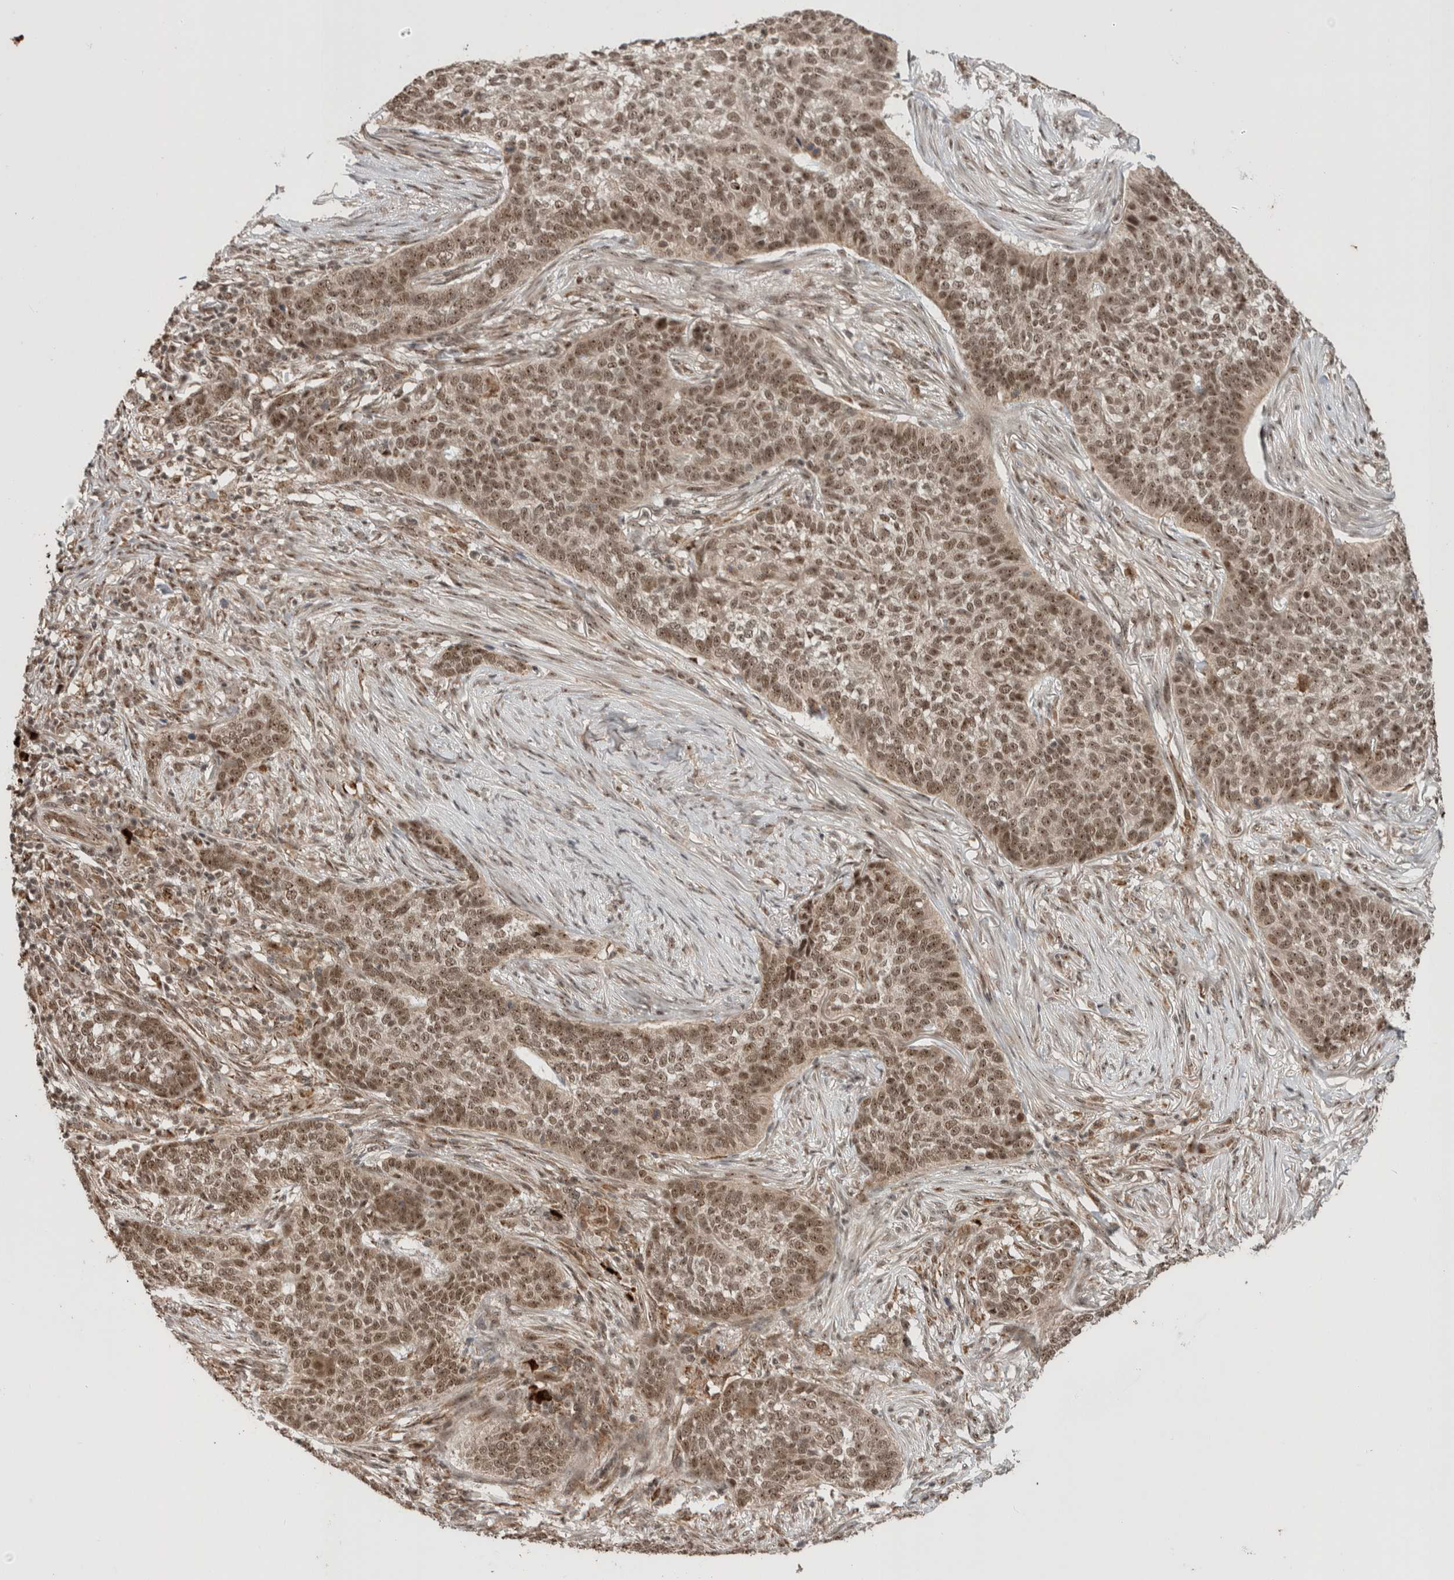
{"staining": {"intensity": "moderate", "quantity": ">75%", "location": "cytoplasmic/membranous,nuclear"}, "tissue": "skin cancer", "cell_type": "Tumor cells", "image_type": "cancer", "snomed": [{"axis": "morphology", "description": "Basal cell carcinoma"}, {"axis": "topography", "description": "Skin"}], "caption": "Immunohistochemical staining of human skin cancer displays medium levels of moderate cytoplasmic/membranous and nuclear expression in approximately >75% of tumor cells. The protein is stained brown, and the nuclei are stained in blue (DAB (3,3'-diaminobenzidine) IHC with brightfield microscopy, high magnification).", "gene": "MPHOSPH6", "patient": {"sex": "male", "age": 85}}